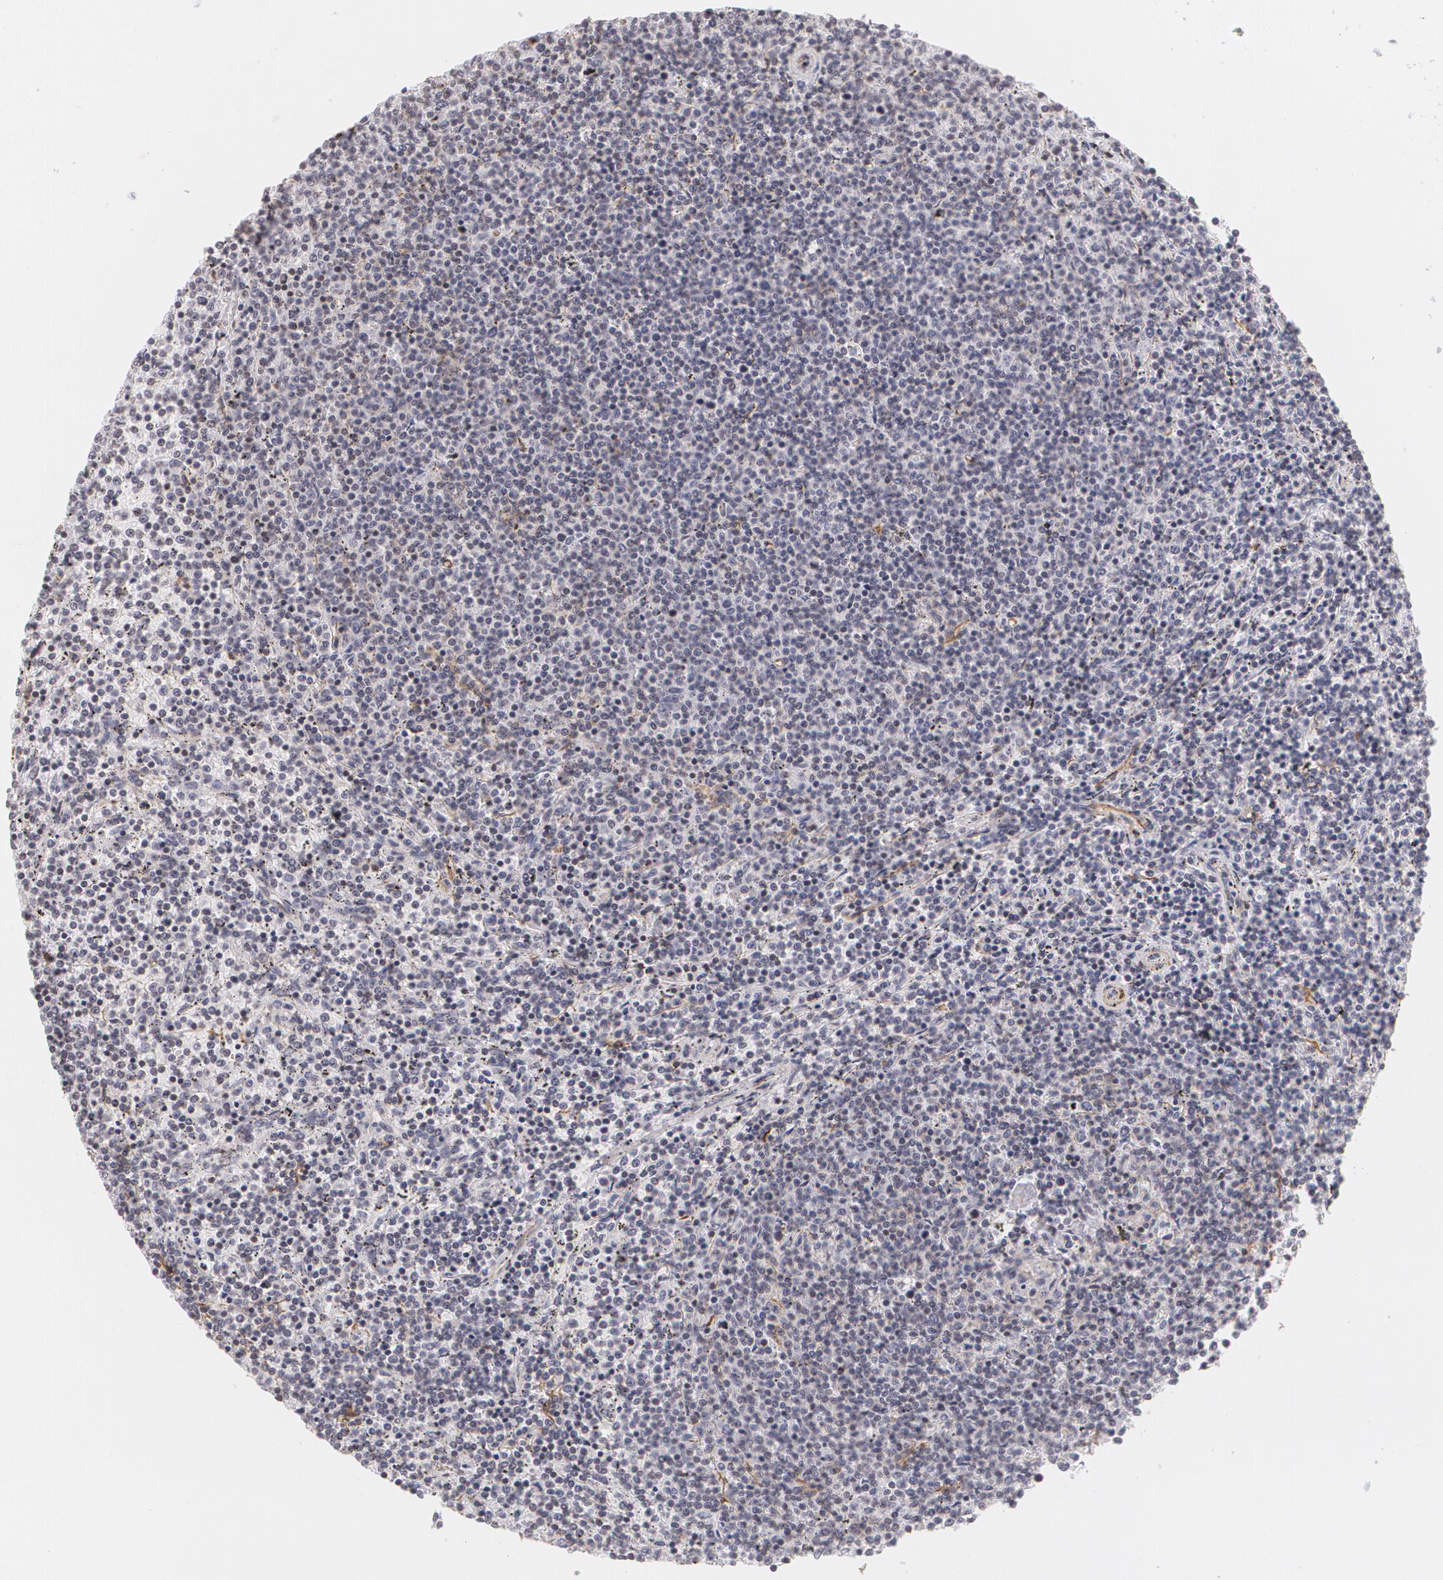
{"staining": {"intensity": "negative", "quantity": "none", "location": "none"}, "tissue": "lymphoma", "cell_type": "Tumor cells", "image_type": "cancer", "snomed": [{"axis": "morphology", "description": "Malignant lymphoma, non-Hodgkin's type, Low grade"}, {"axis": "topography", "description": "Spleen"}], "caption": "This photomicrograph is of lymphoma stained with immunohistochemistry (IHC) to label a protein in brown with the nuclei are counter-stained blue. There is no expression in tumor cells.", "gene": "VAMP1", "patient": {"sex": "female", "age": 50}}